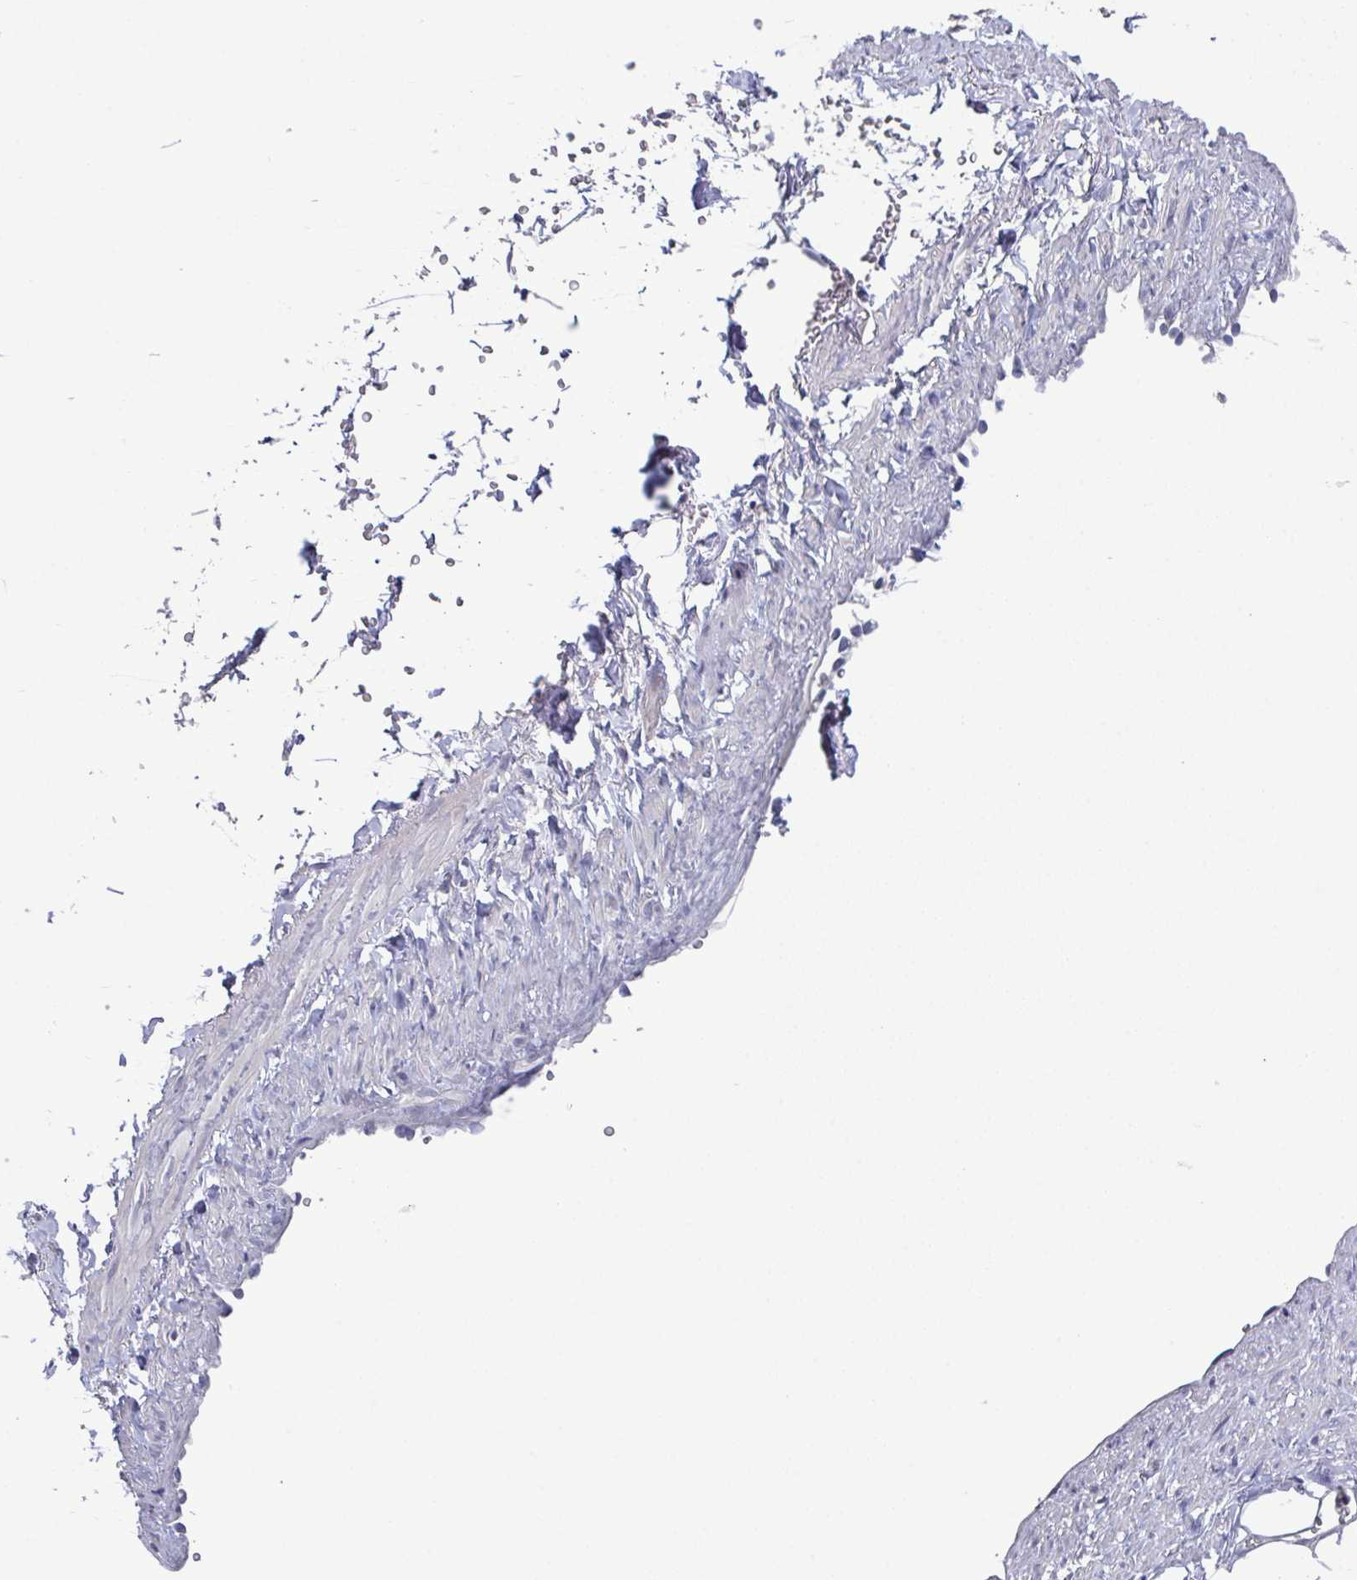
{"staining": {"intensity": "negative", "quantity": "none", "location": "none"}, "tissue": "adipose tissue", "cell_type": "Adipocytes", "image_type": "normal", "snomed": [{"axis": "morphology", "description": "Normal tissue, NOS"}, {"axis": "topography", "description": "Prostate"}, {"axis": "topography", "description": "Peripheral nerve tissue"}], "caption": "Immunohistochemistry micrograph of unremarkable adipose tissue: adipose tissue stained with DAB displays no significant protein positivity in adipocytes.", "gene": "GLDC", "patient": {"sex": "male", "age": 55}}